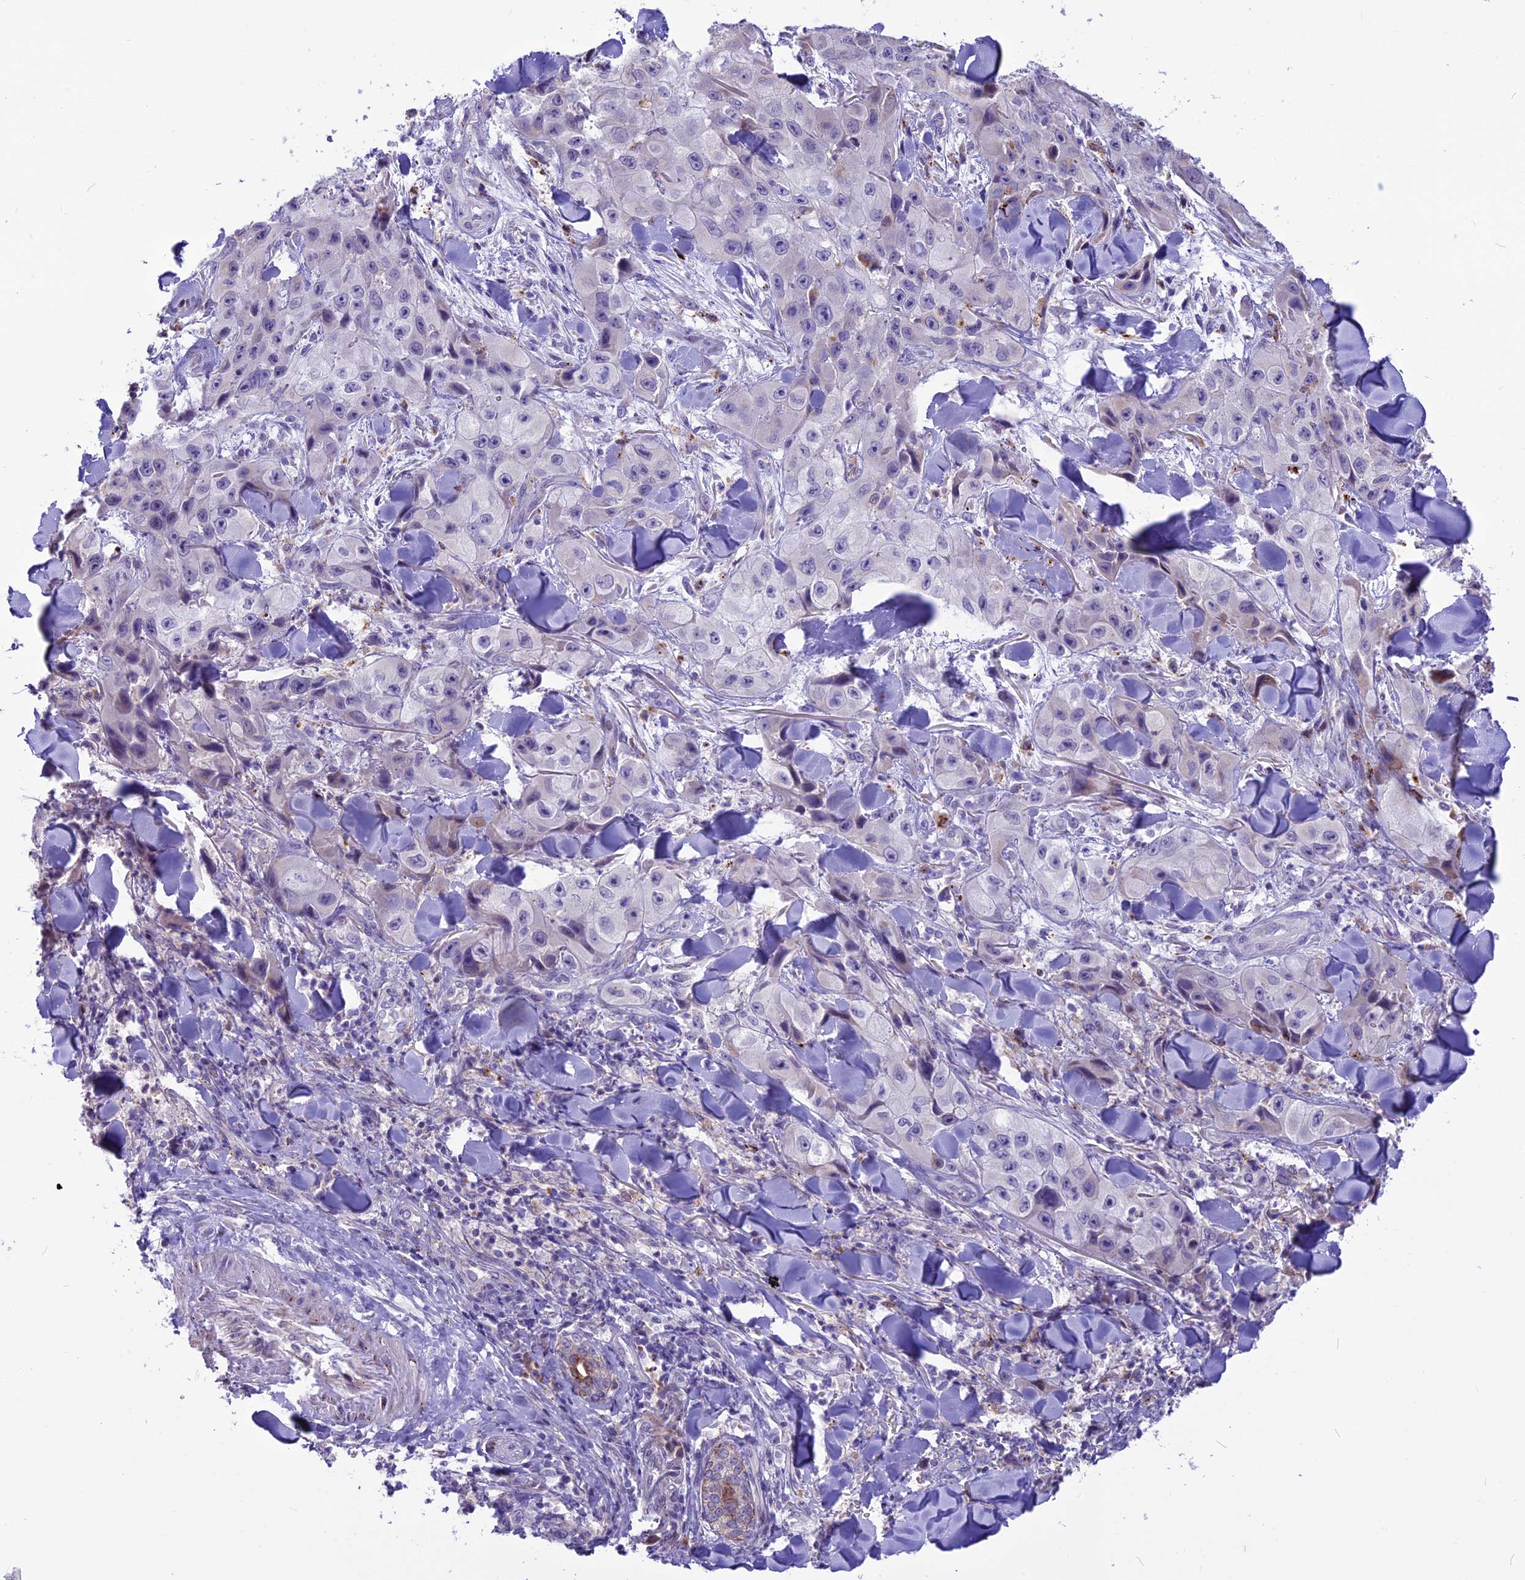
{"staining": {"intensity": "negative", "quantity": "none", "location": "none"}, "tissue": "skin cancer", "cell_type": "Tumor cells", "image_type": "cancer", "snomed": [{"axis": "morphology", "description": "Squamous cell carcinoma, NOS"}, {"axis": "topography", "description": "Skin"}, {"axis": "topography", "description": "Subcutis"}], "caption": "Immunohistochemistry photomicrograph of skin cancer stained for a protein (brown), which demonstrates no expression in tumor cells.", "gene": "THRSP", "patient": {"sex": "male", "age": 73}}